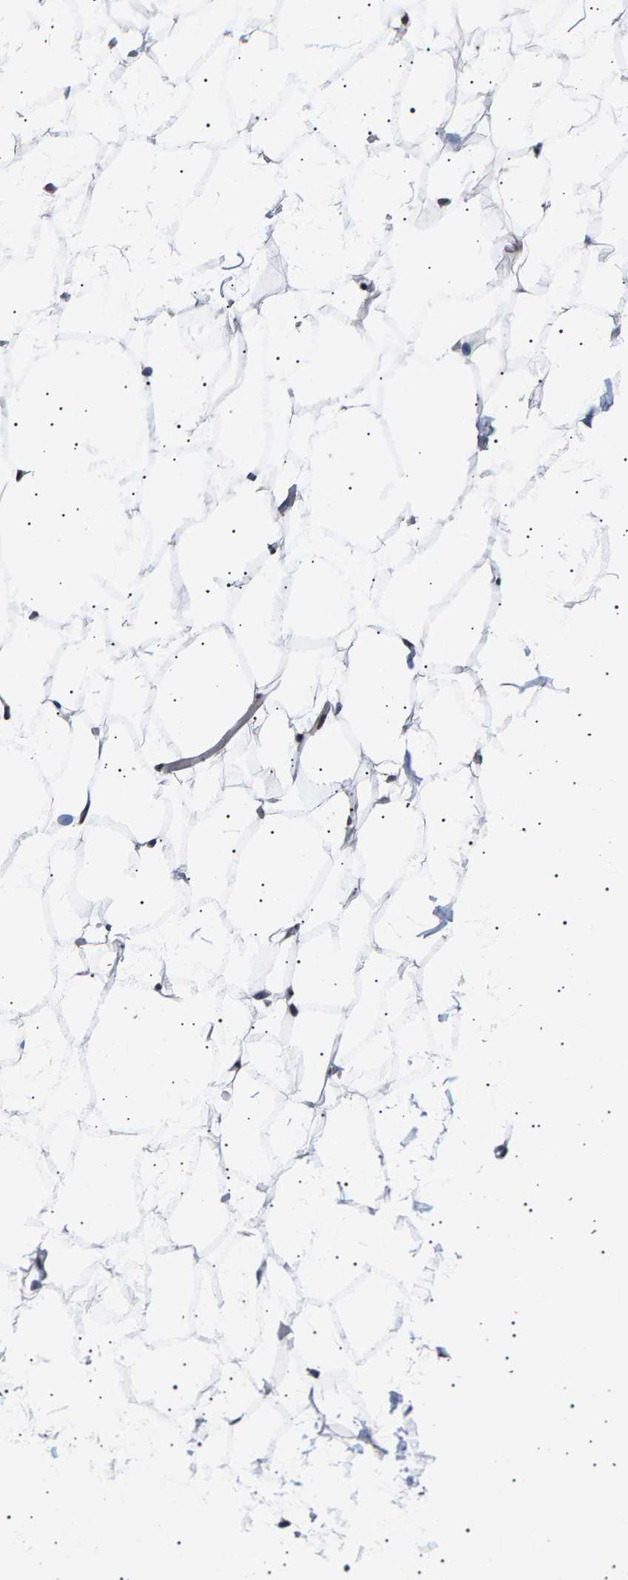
{"staining": {"intensity": "moderate", "quantity": ">75%", "location": "nuclear"}, "tissue": "adipose tissue", "cell_type": "Adipocytes", "image_type": "normal", "snomed": [{"axis": "morphology", "description": "Normal tissue, NOS"}, {"axis": "topography", "description": "Breast"}, {"axis": "topography", "description": "Soft tissue"}], "caption": "Human adipose tissue stained for a protein (brown) shows moderate nuclear positive expression in approximately >75% of adipocytes.", "gene": "ANKRD40", "patient": {"sex": "female", "age": 75}}